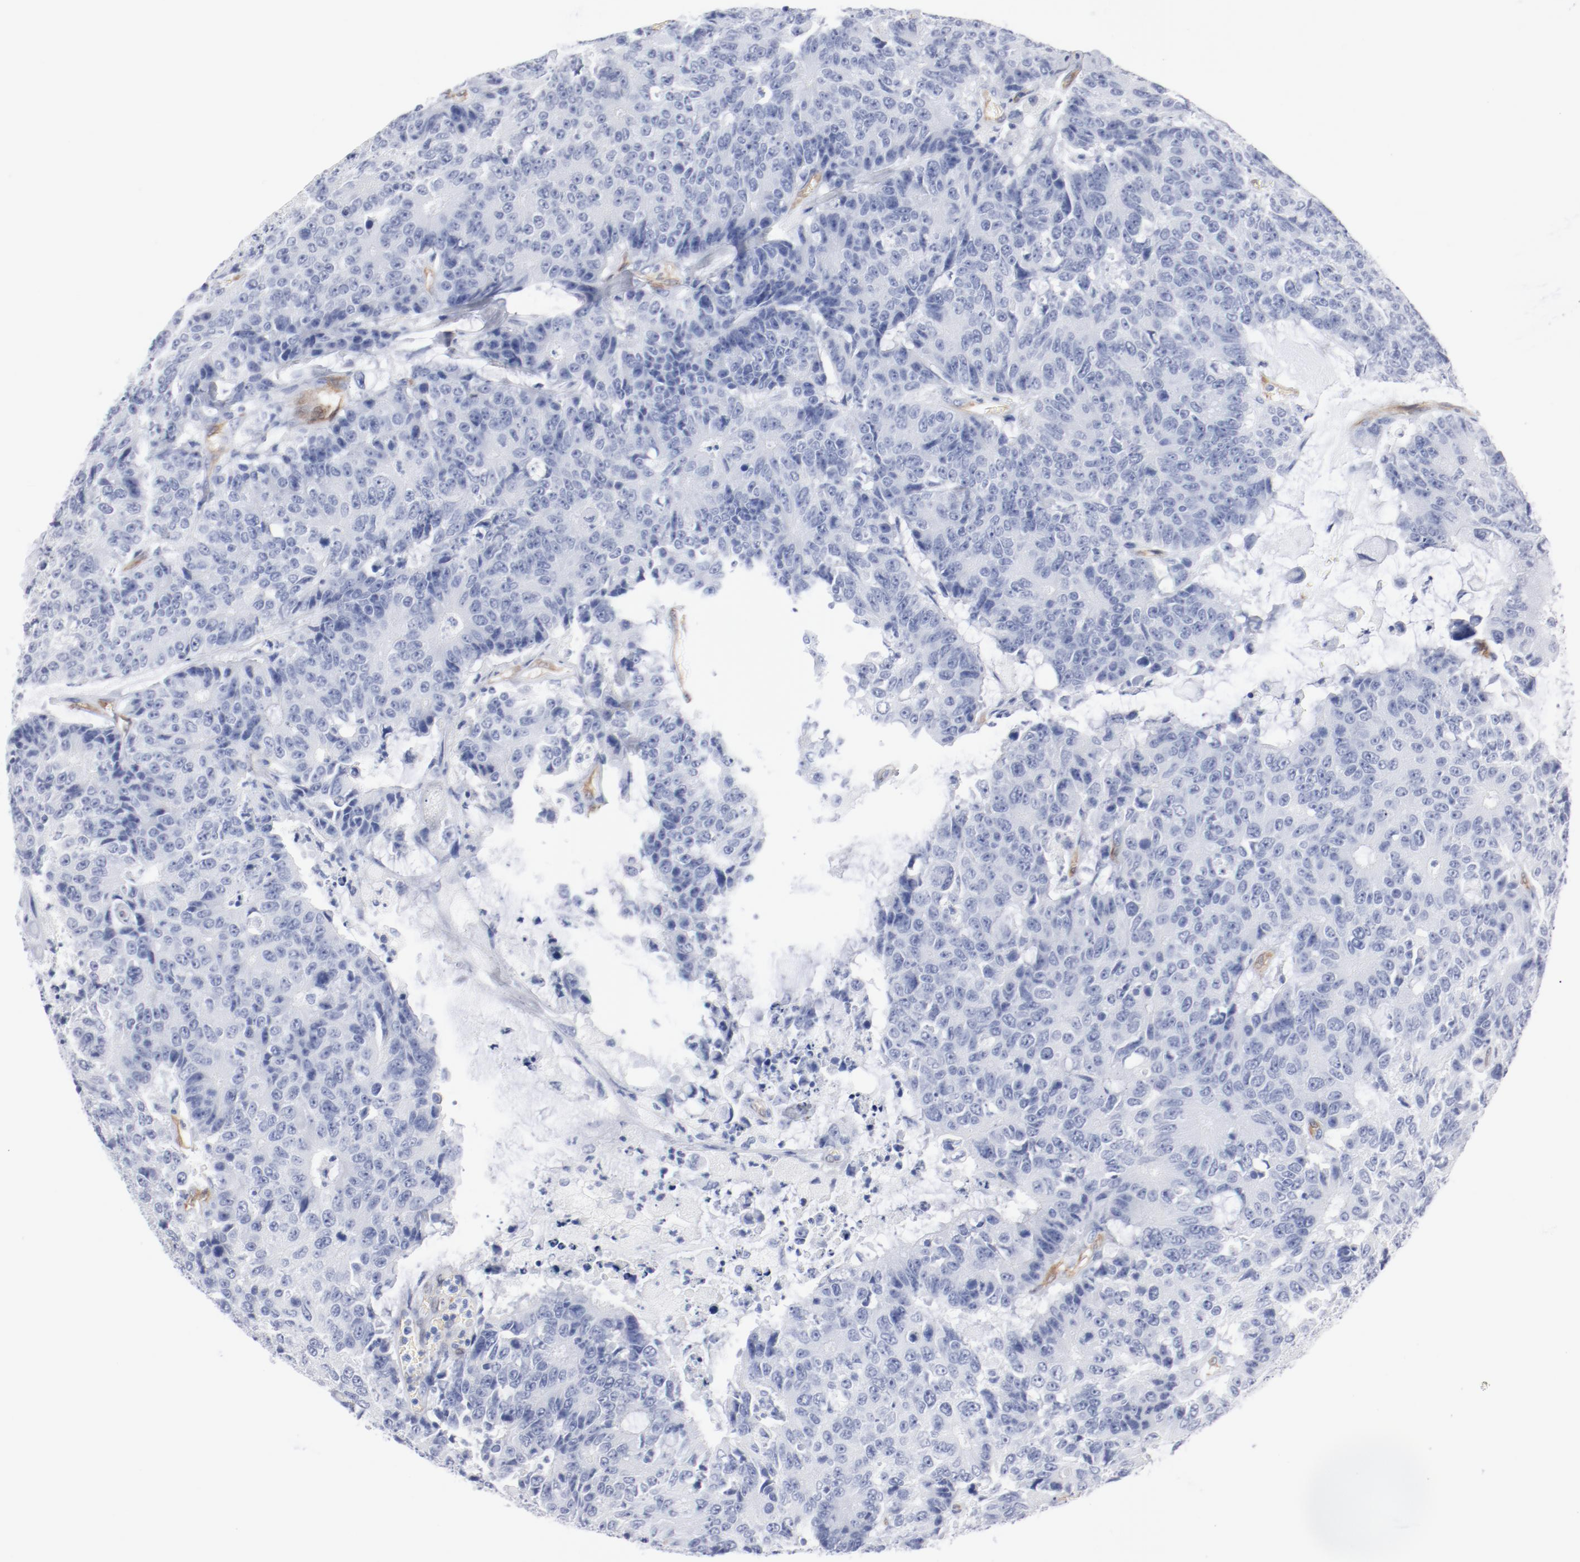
{"staining": {"intensity": "negative", "quantity": "none", "location": "none"}, "tissue": "colorectal cancer", "cell_type": "Tumor cells", "image_type": "cancer", "snomed": [{"axis": "morphology", "description": "Adenocarcinoma, NOS"}, {"axis": "topography", "description": "Colon"}], "caption": "Adenocarcinoma (colorectal) stained for a protein using IHC displays no staining tumor cells.", "gene": "SHANK3", "patient": {"sex": "female", "age": 86}}